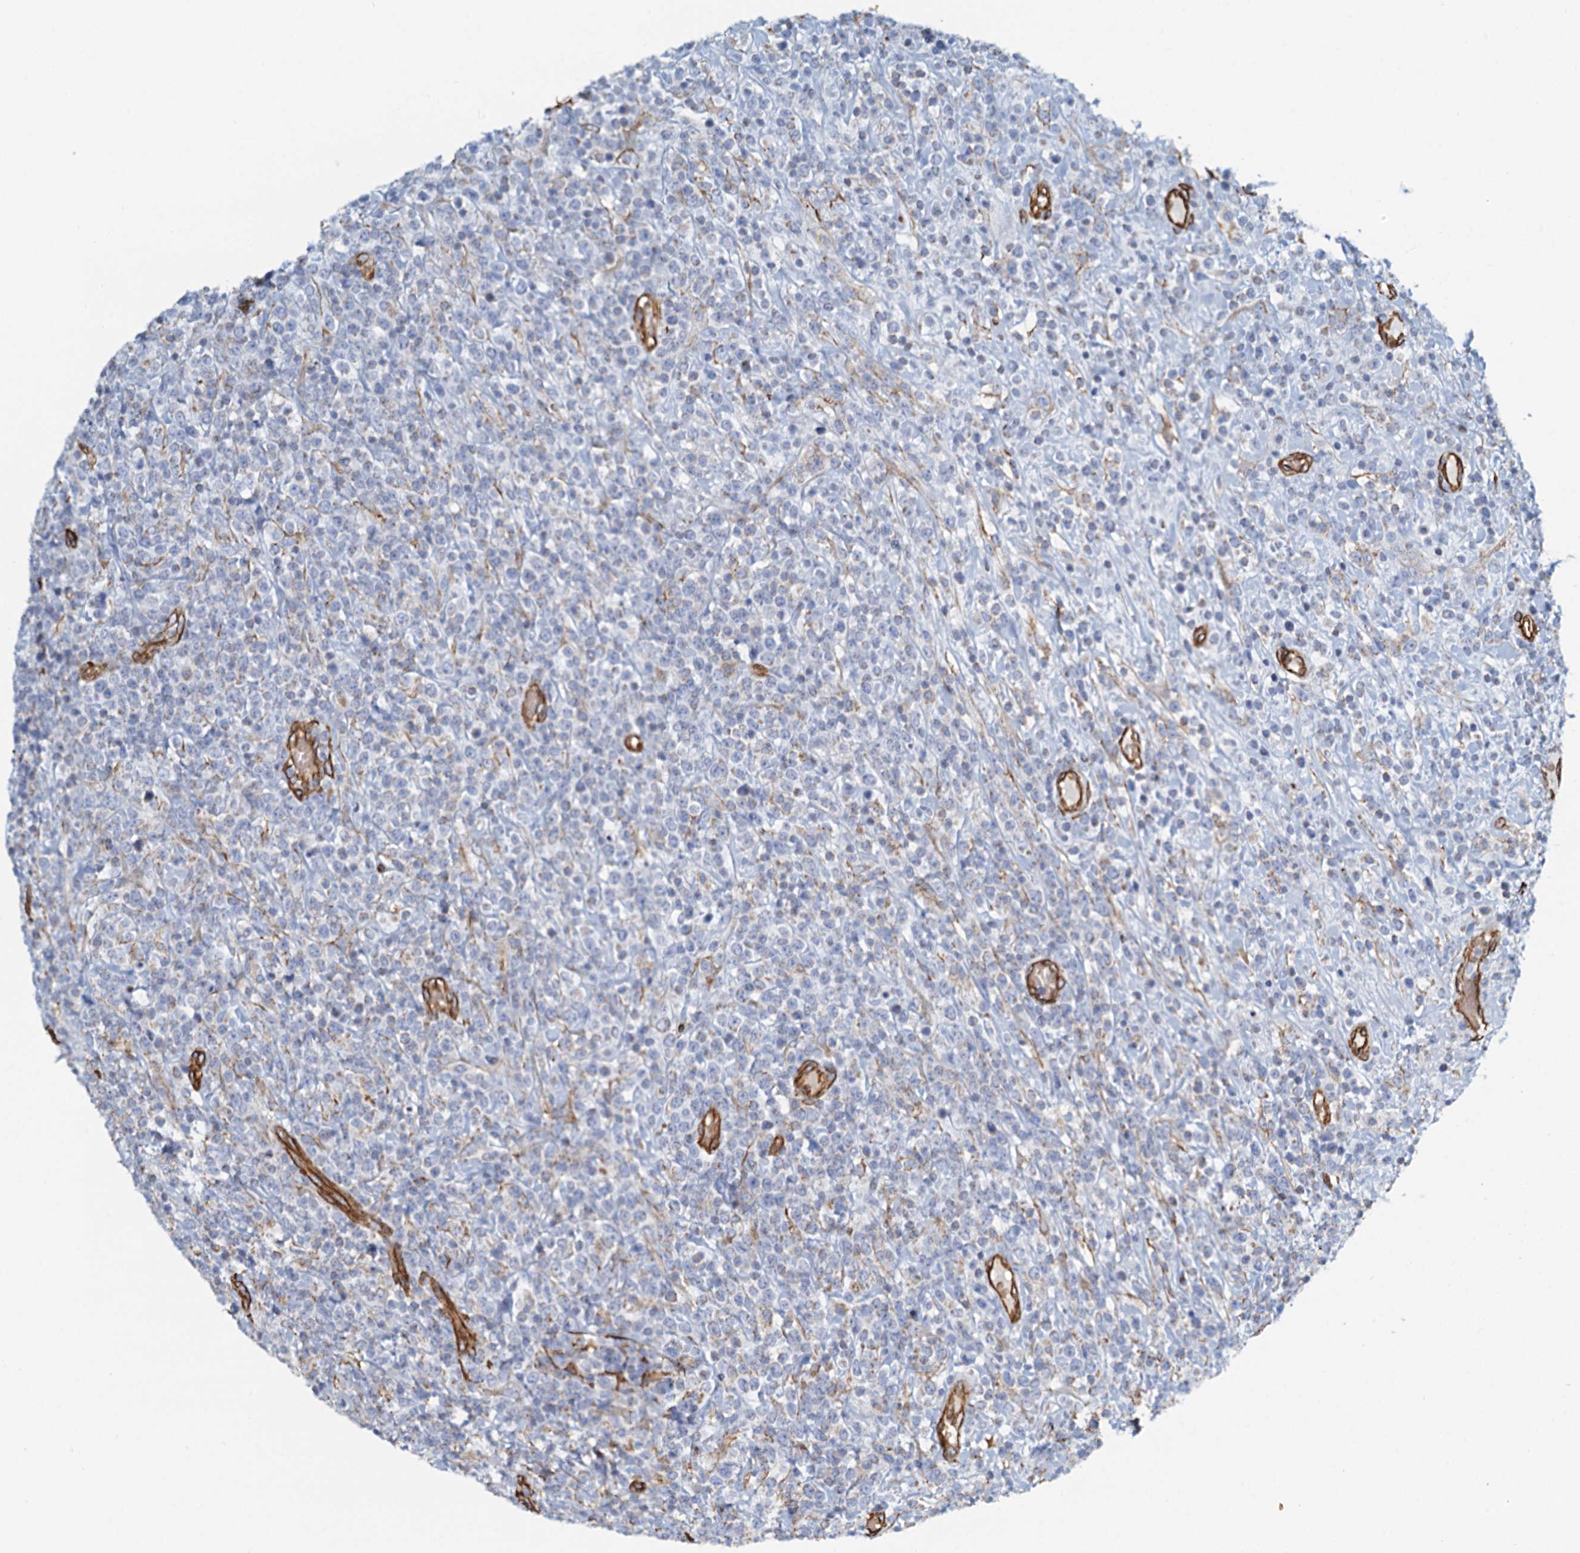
{"staining": {"intensity": "negative", "quantity": "none", "location": "none"}, "tissue": "lymphoma", "cell_type": "Tumor cells", "image_type": "cancer", "snomed": [{"axis": "morphology", "description": "Malignant lymphoma, non-Hodgkin's type, High grade"}, {"axis": "topography", "description": "Colon"}], "caption": "The histopathology image shows no significant positivity in tumor cells of high-grade malignant lymphoma, non-Hodgkin's type.", "gene": "DGKG", "patient": {"sex": "female", "age": 53}}